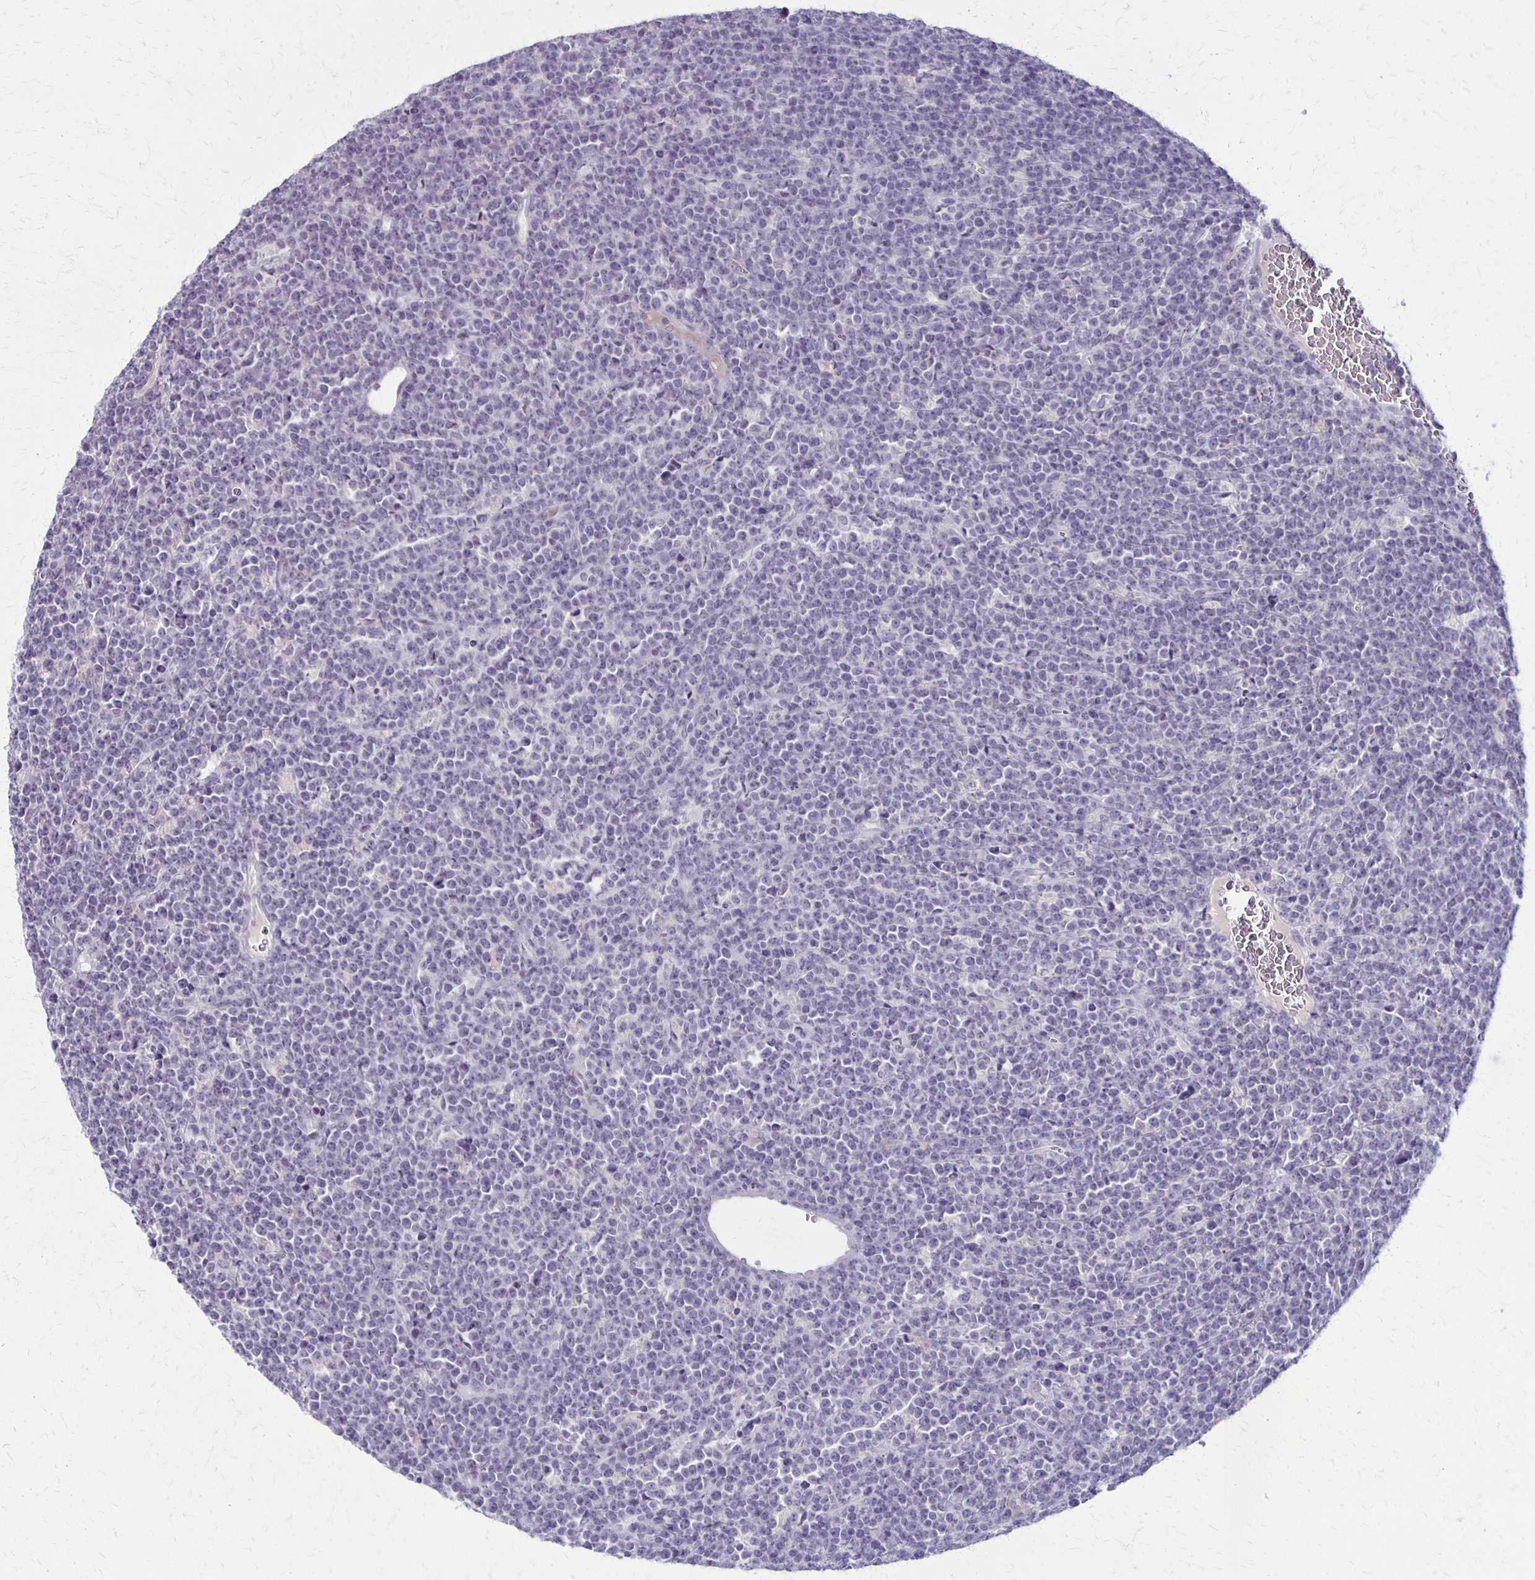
{"staining": {"intensity": "negative", "quantity": "none", "location": "none"}, "tissue": "lymphoma", "cell_type": "Tumor cells", "image_type": "cancer", "snomed": [{"axis": "morphology", "description": "Malignant lymphoma, non-Hodgkin's type, High grade"}, {"axis": "topography", "description": "Ovary"}], "caption": "IHC of human malignant lymphoma, non-Hodgkin's type (high-grade) exhibits no positivity in tumor cells.", "gene": "SLC35E2B", "patient": {"sex": "female", "age": 56}}